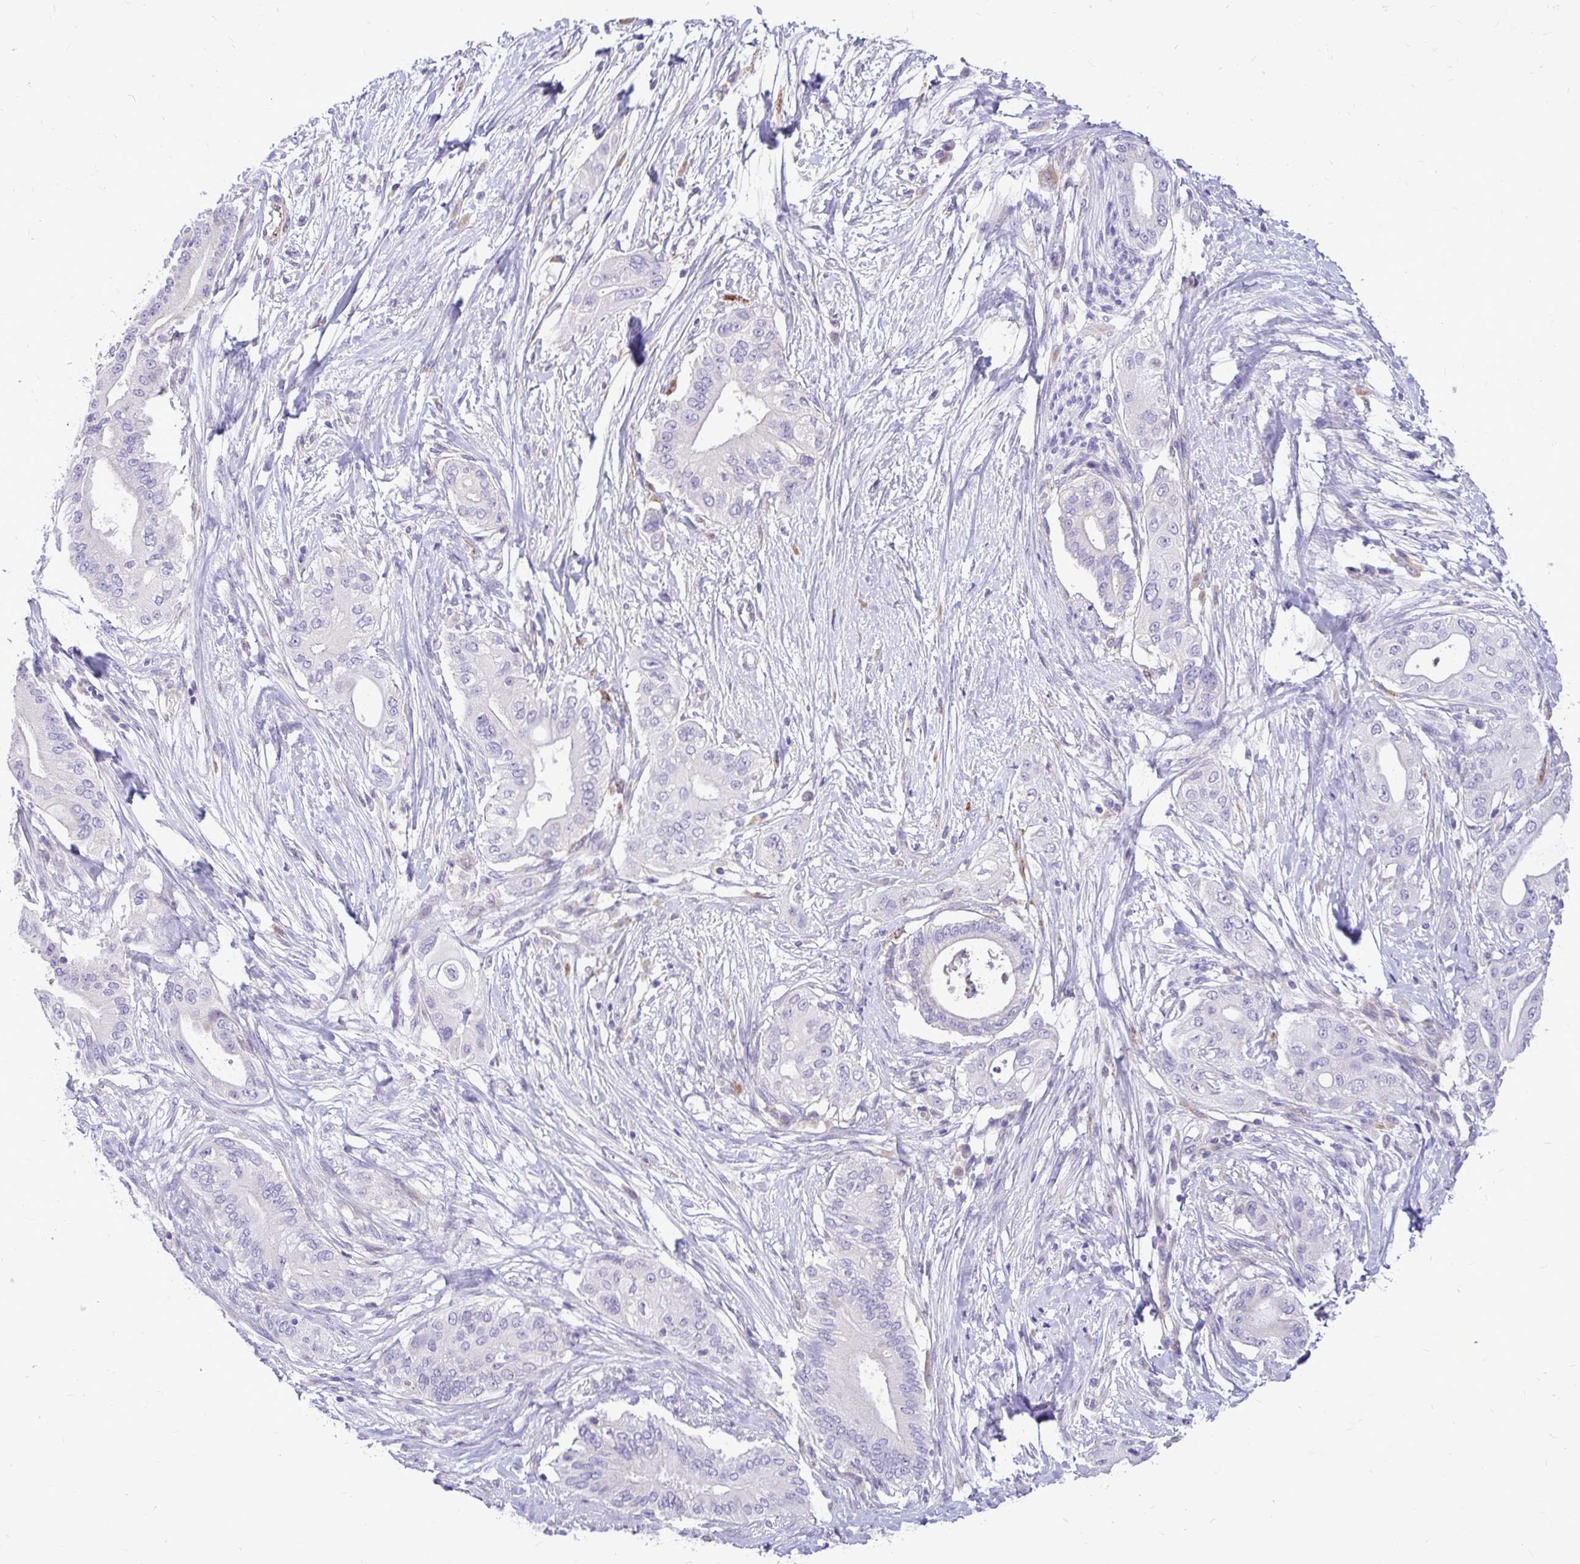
{"staining": {"intensity": "negative", "quantity": "none", "location": "none"}, "tissue": "pancreatic cancer", "cell_type": "Tumor cells", "image_type": "cancer", "snomed": [{"axis": "morphology", "description": "Adenocarcinoma, NOS"}, {"axis": "topography", "description": "Pancreas"}], "caption": "Human adenocarcinoma (pancreatic) stained for a protein using immunohistochemistry (IHC) demonstrates no positivity in tumor cells.", "gene": "PKN3", "patient": {"sex": "male", "age": 68}}